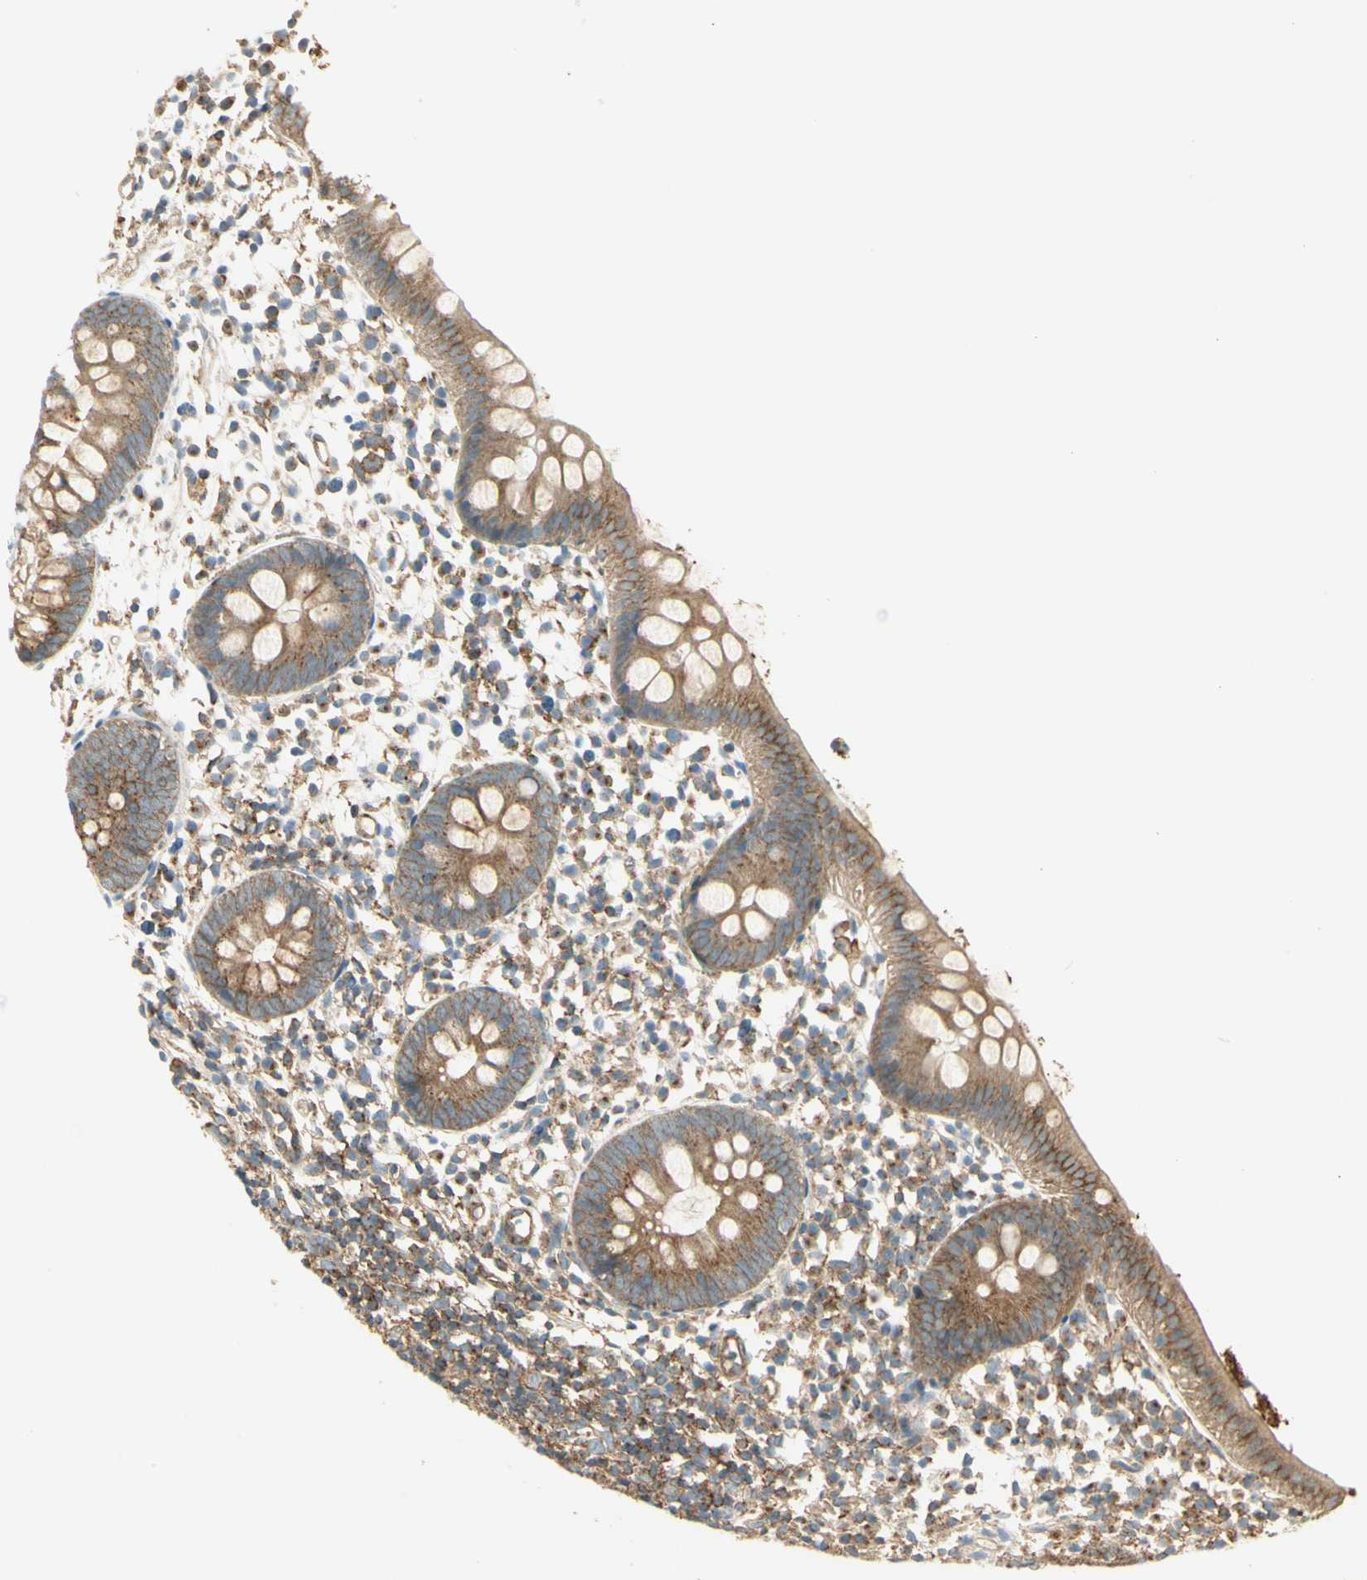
{"staining": {"intensity": "moderate", "quantity": ">75%", "location": "cytoplasmic/membranous"}, "tissue": "appendix", "cell_type": "Glandular cells", "image_type": "normal", "snomed": [{"axis": "morphology", "description": "Normal tissue, NOS"}, {"axis": "topography", "description": "Appendix"}], "caption": "Immunohistochemistry photomicrograph of normal human appendix stained for a protein (brown), which reveals medium levels of moderate cytoplasmic/membranous positivity in about >75% of glandular cells.", "gene": "AGFG1", "patient": {"sex": "female", "age": 20}}